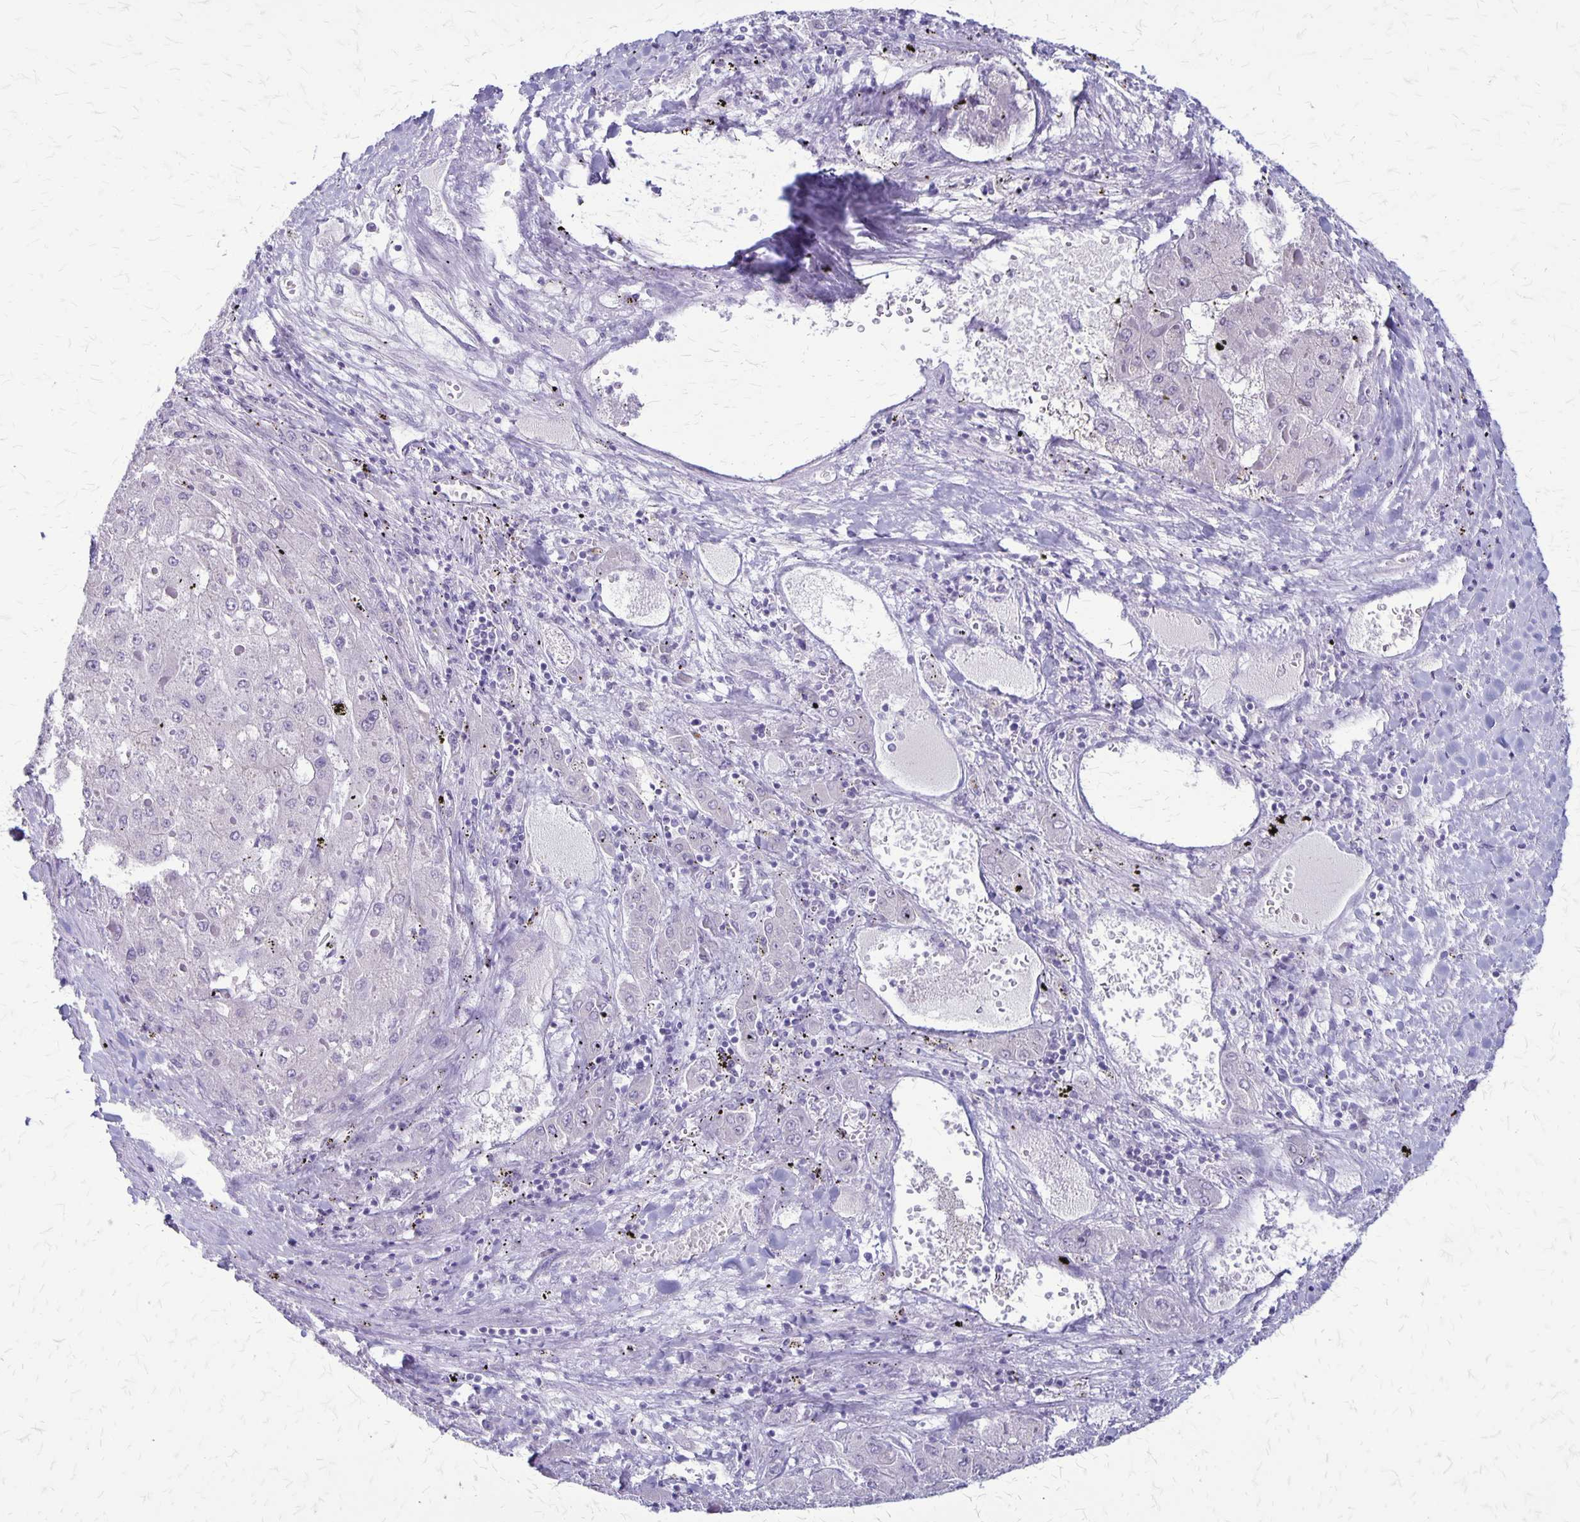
{"staining": {"intensity": "negative", "quantity": "none", "location": "none"}, "tissue": "liver cancer", "cell_type": "Tumor cells", "image_type": "cancer", "snomed": [{"axis": "morphology", "description": "Carcinoma, Hepatocellular, NOS"}, {"axis": "topography", "description": "Liver"}], "caption": "Tumor cells show no significant positivity in liver cancer.", "gene": "PLXNB3", "patient": {"sex": "female", "age": 73}}